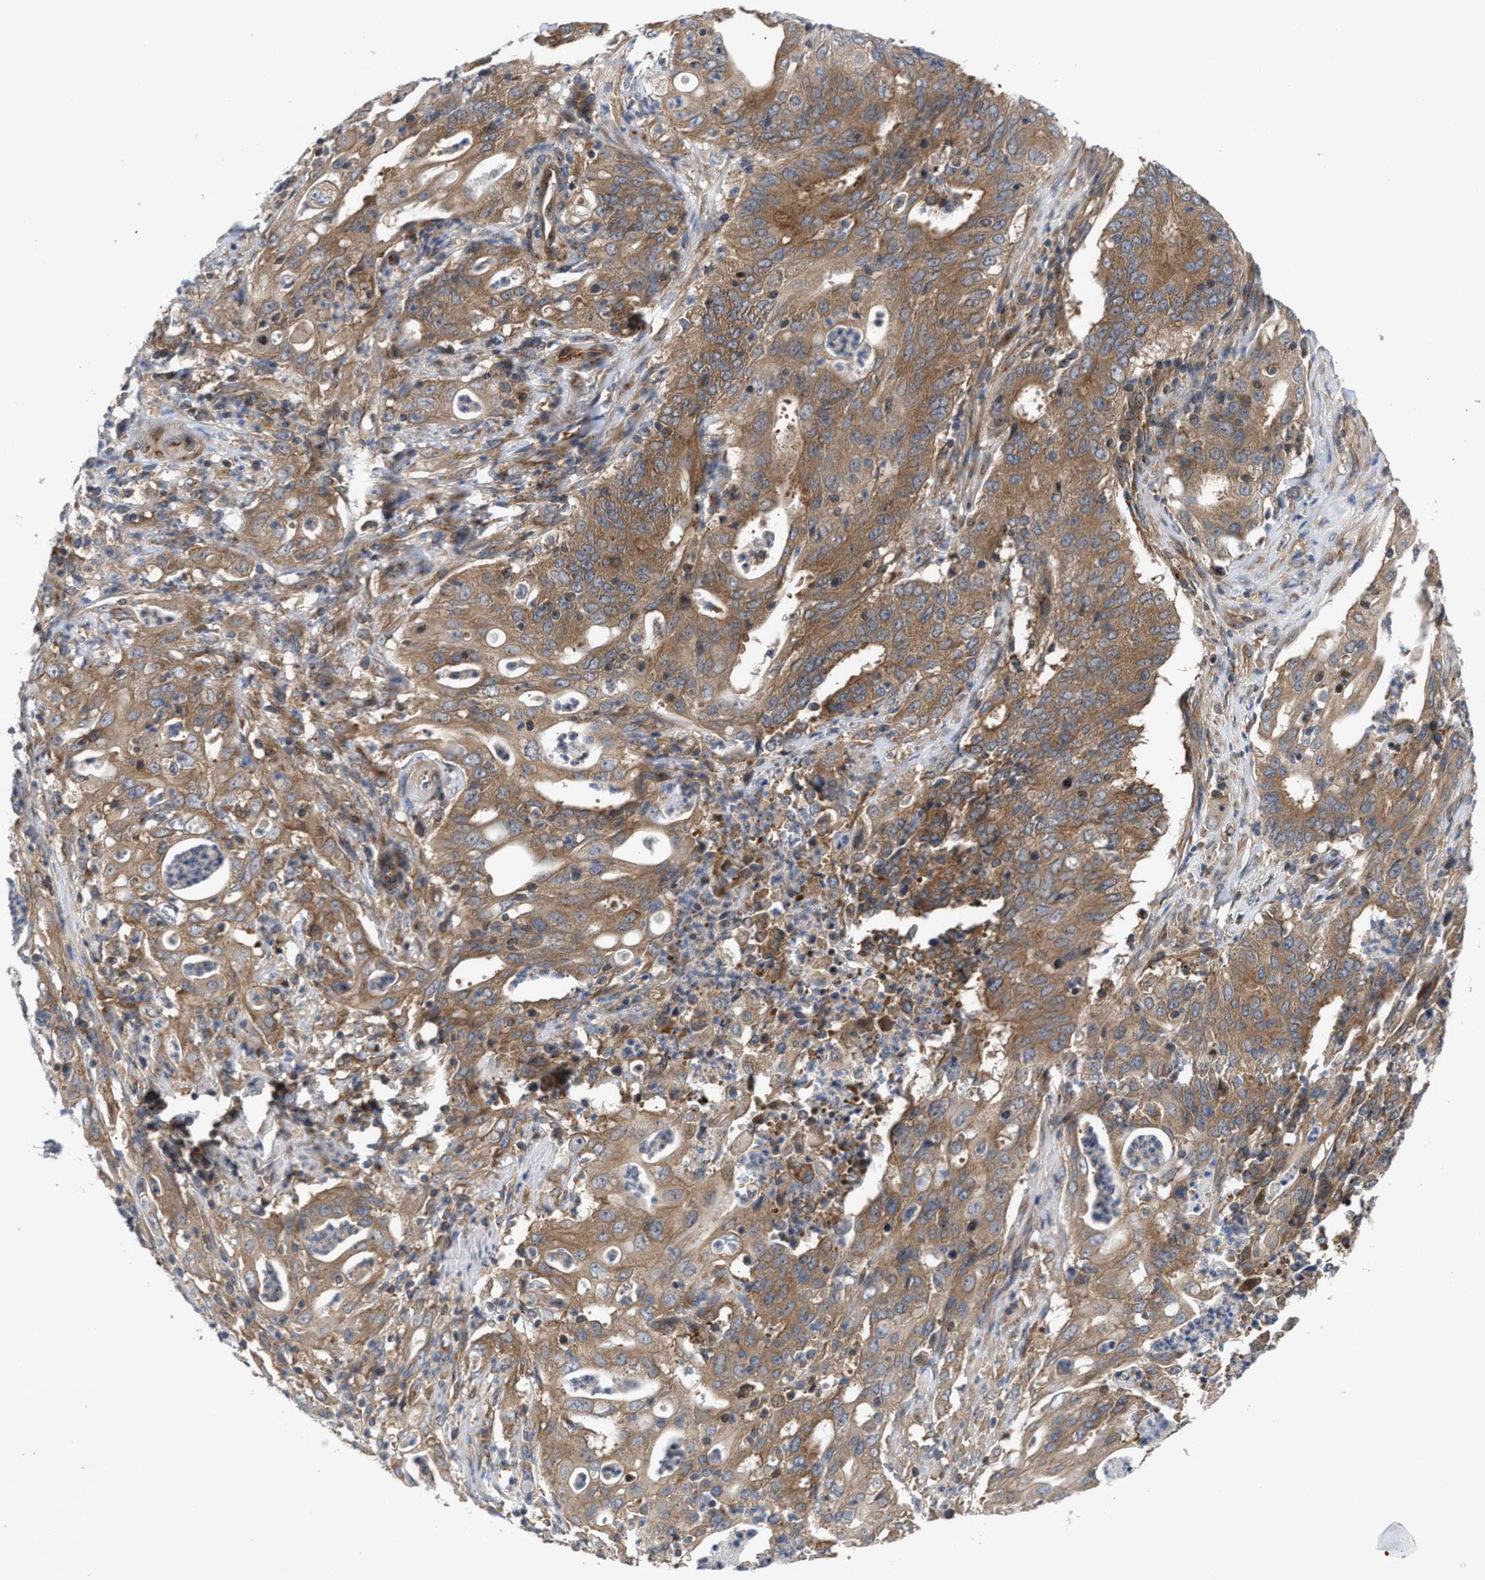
{"staining": {"intensity": "strong", "quantity": ">75%", "location": "cytoplasmic/membranous"}, "tissue": "cervical cancer", "cell_type": "Tumor cells", "image_type": "cancer", "snomed": [{"axis": "morphology", "description": "Adenocarcinoma, NOS"}, {"axis": "topography", "description": "Cervix"}], "caption": "Protein expression analysis of adenocarcinoma (cervical) shows strong cytoplasmic/membranous staining in approximately >75% of tumor cells.", "gene": "LAPTM4B", "patient": {"sex": "female", "age": 44}}